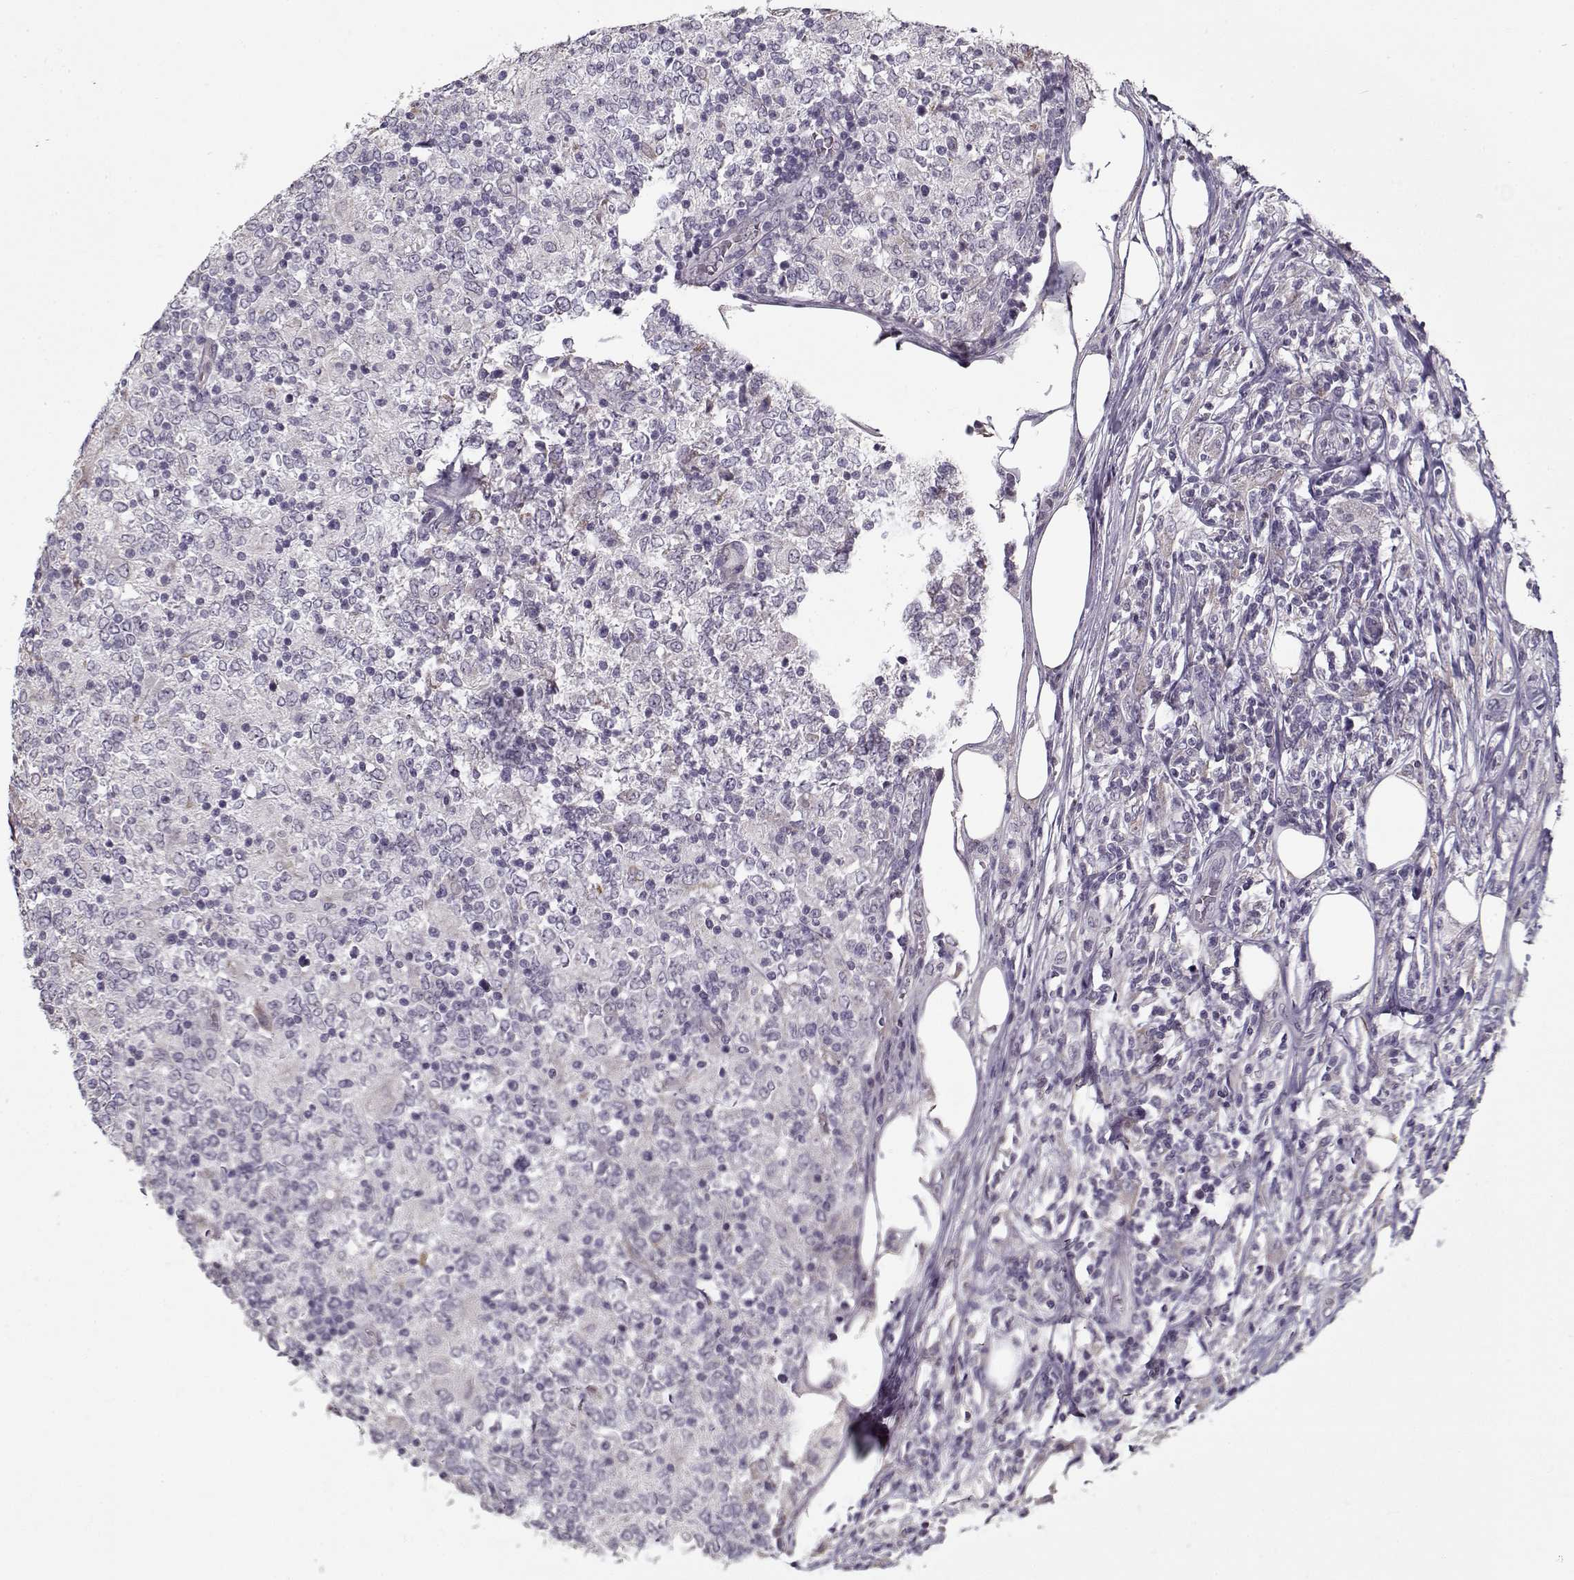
{"staining": {"intensity": "negative", "quantity": "none", "location": "none"}, "tissue": "lymphoma", "cell_type": "Tumor cells", "image_type": "cancer", "snomed": [{"axis": "morphology", "description": "Malignant lymphoma, non-Hodgkin's type, High grade"}, {"axis": "topography", "description": "Lymph node"}], "caption": "DAB (3,3'-diaminobenzidine) immunohistochemical staining of human high-grade malignant lymphoma, non-Hodgkin's type exhibits no significant positivity in tumor cells.", "gene": "LAMA2", "patient": {"sex": "female", "age": 84}}